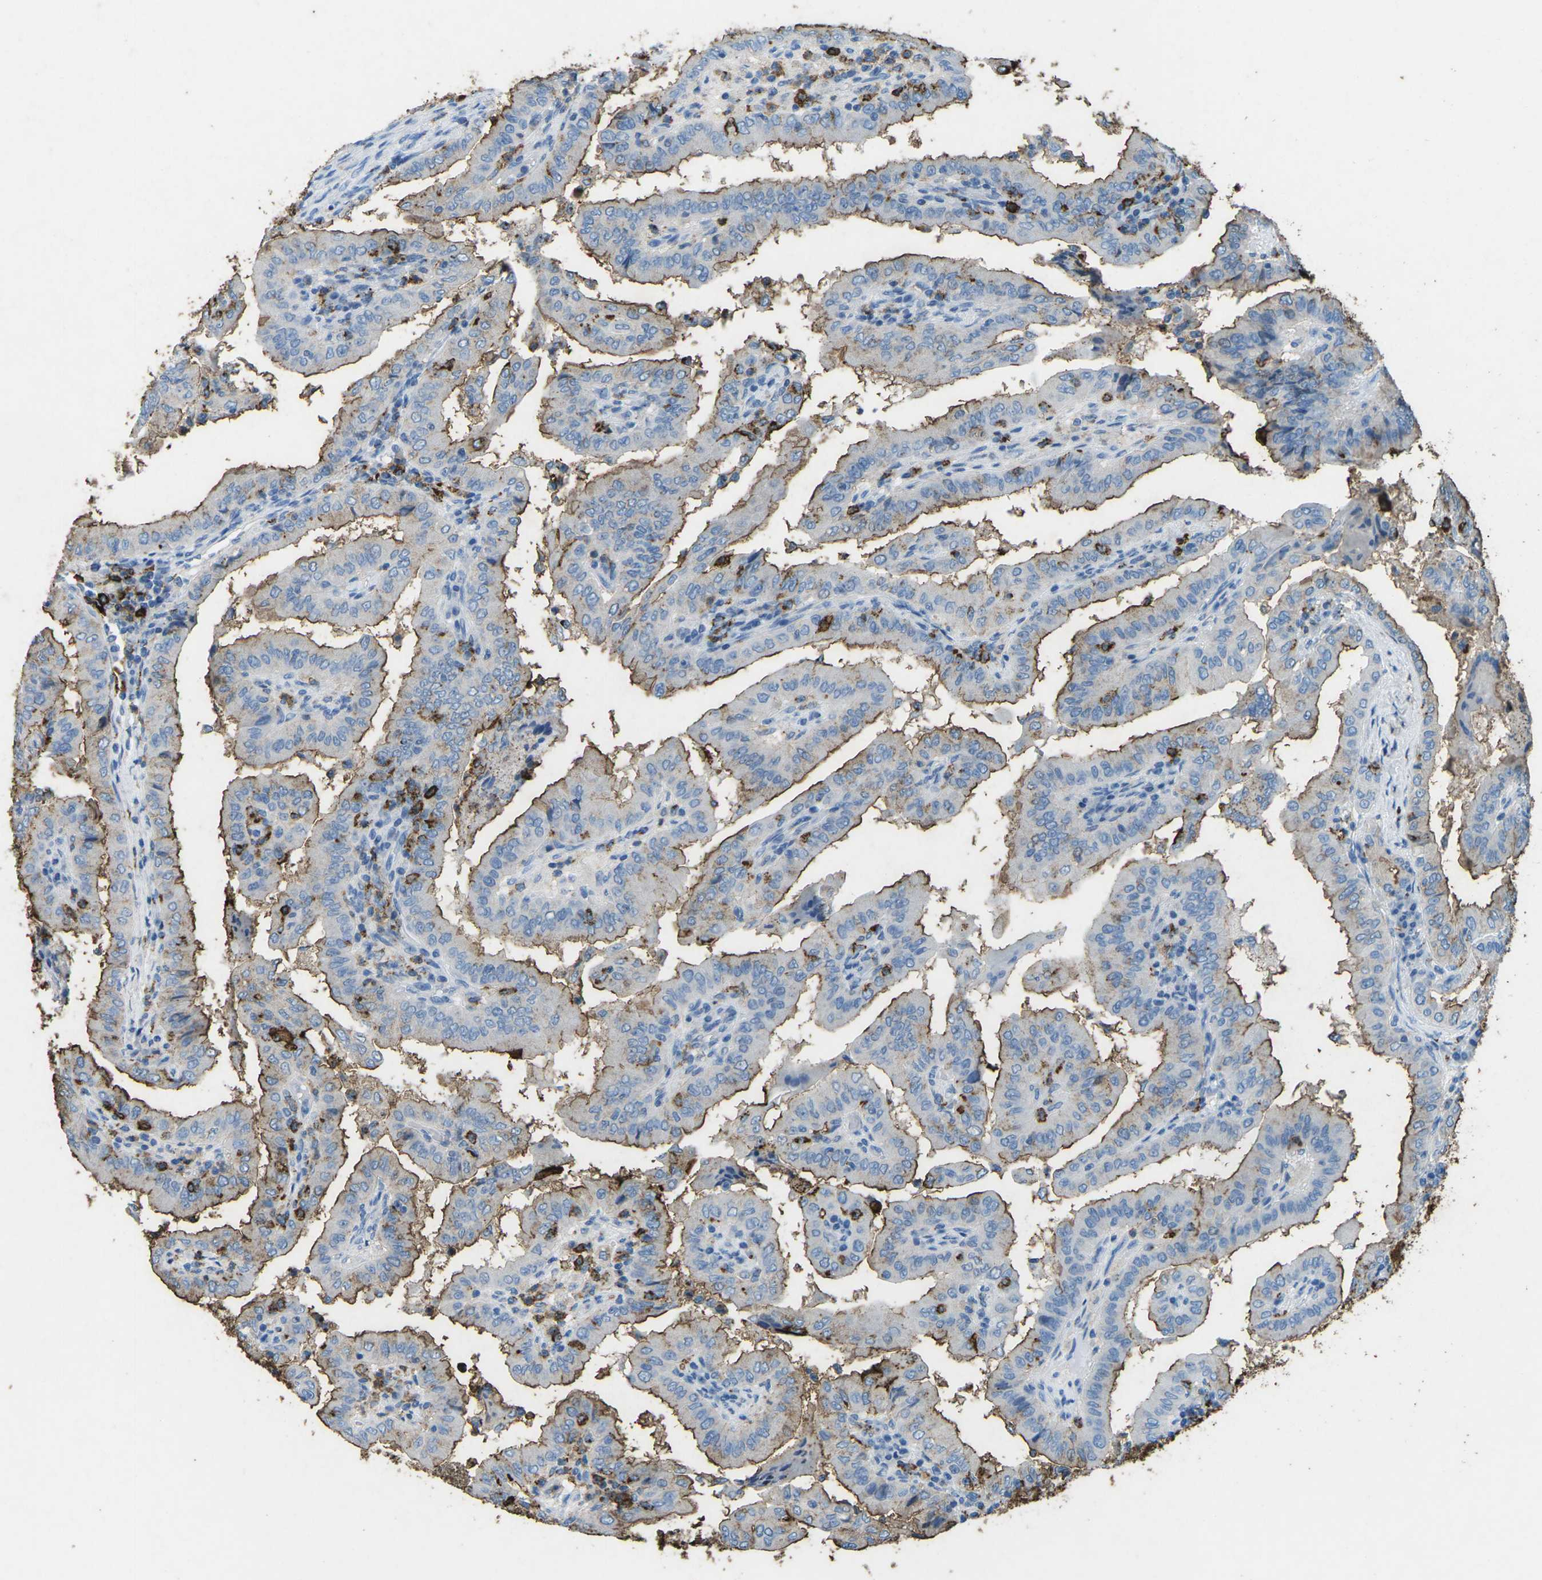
{"staining": {"intensity": "moderate", "quantity": "25%-75%", "location": "cytoplasmic/membranous"}, "tissue": "thyroid cancer", "cell_type": "Tumor cells", "image_type": "cancer", "snomed": [{"axis": "morphology", "description": "Papillary adenocarcinoma, NOS"}, {"axis": "topography", "description": "Thyroid gland"}], "caption": "There is medium levels of moderate cytoplasmic/membranous staining in tumor cells of thyroid cancer, as demonstrated by immunohistochemical staining (brown color).", "gene": "CTAGE1", "patient": {"sex": "male", "age": 33}}